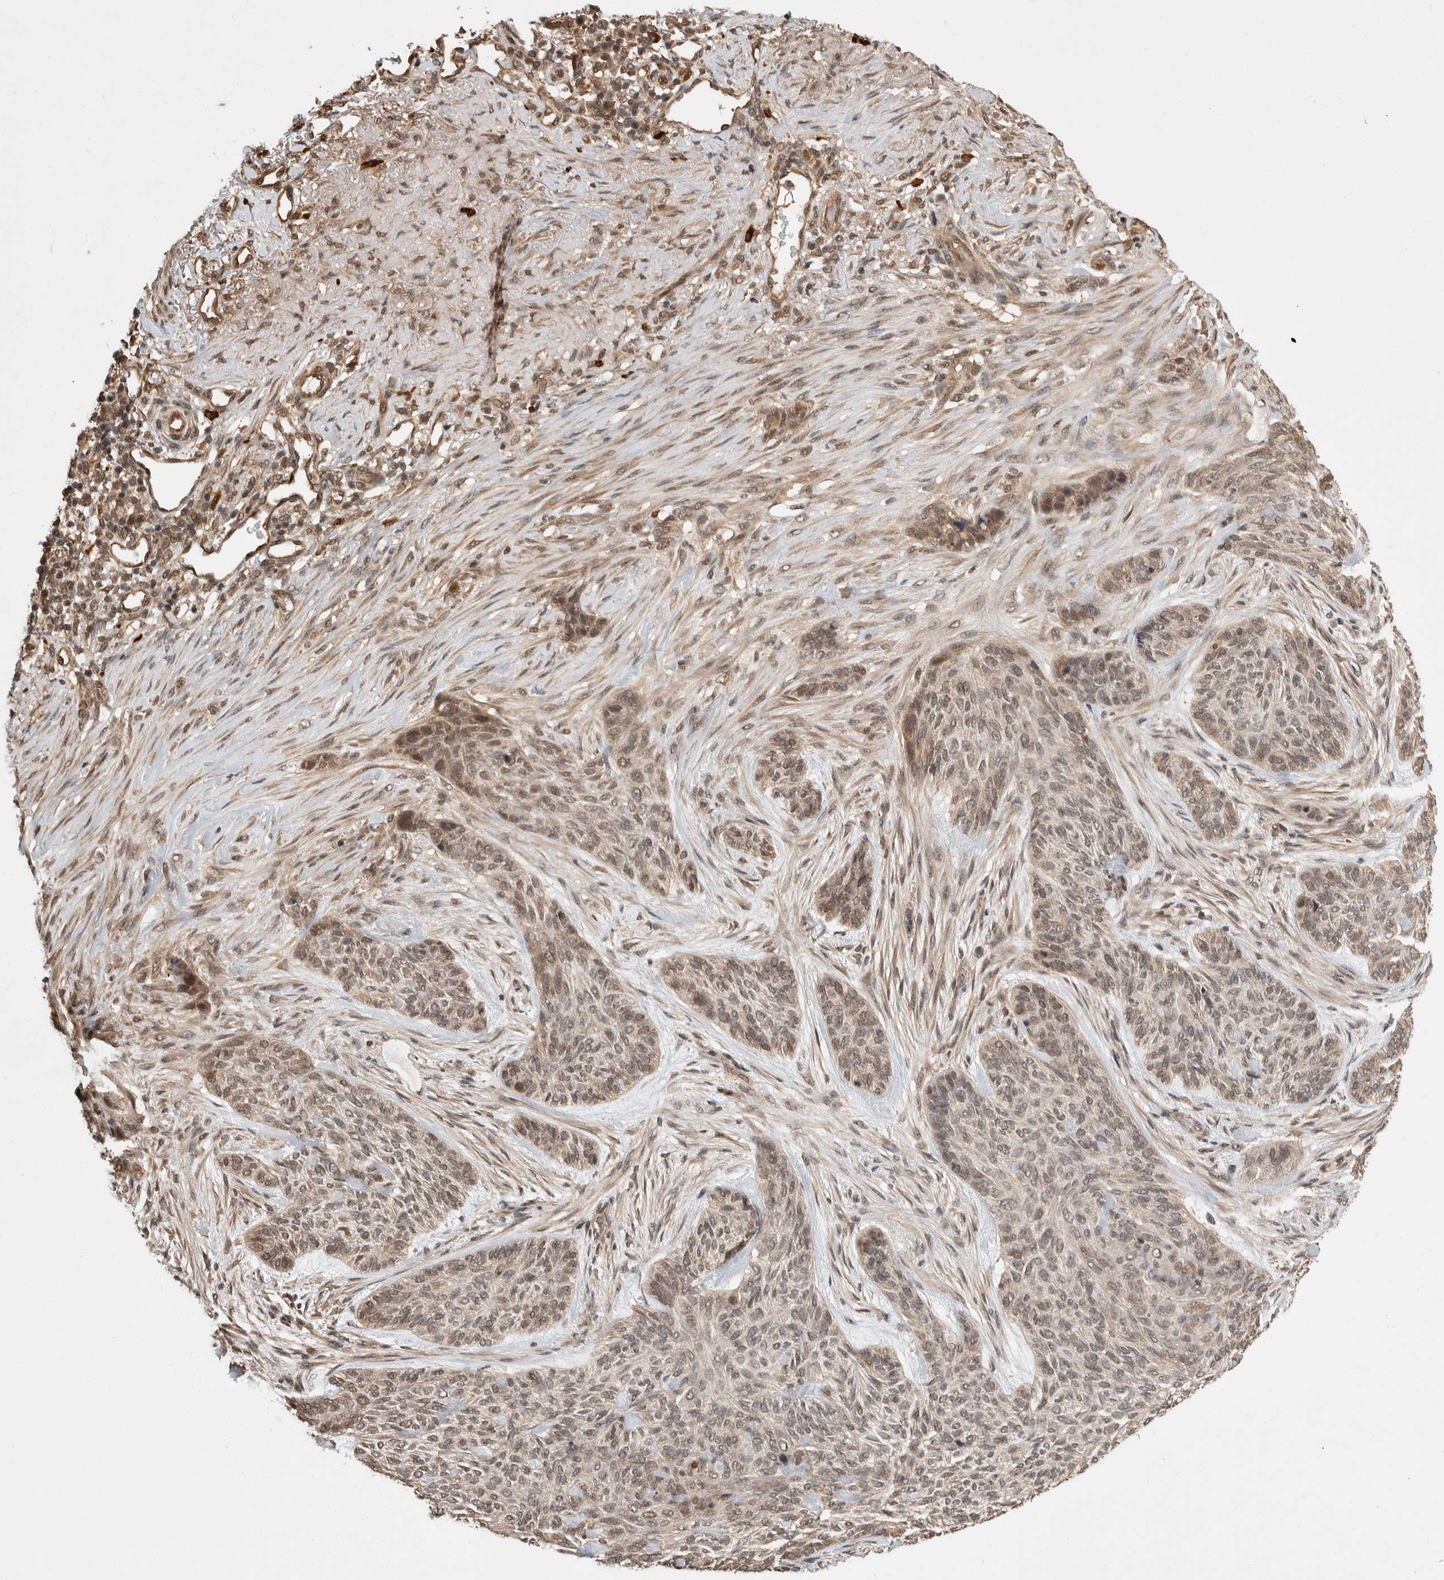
{"staining": {"intensity": "weak", "quantity": ">75%", "location": "nuclear"}, "tissue": "skin cancer", "cell_type": "Tumor cells", "image_type": "cancer", "snomed": [{"axis": "morphology", "description": "Basal cell carcinoma"}, {"axis": "topography", "description": "Skin"}], "caption": "IHC (DAB) staining of basal cell carcinoma (skin) shows weak nuclear protein expression in about >75% of tumor cells. (Stains: DAB (3,3'-diaminobenzidine) in brown, nuclei in blue, Microscopy: brightfield microscopy at high magnification).", "gene": "ZNF592", "patient": {"sex": "male", "age": 55}}